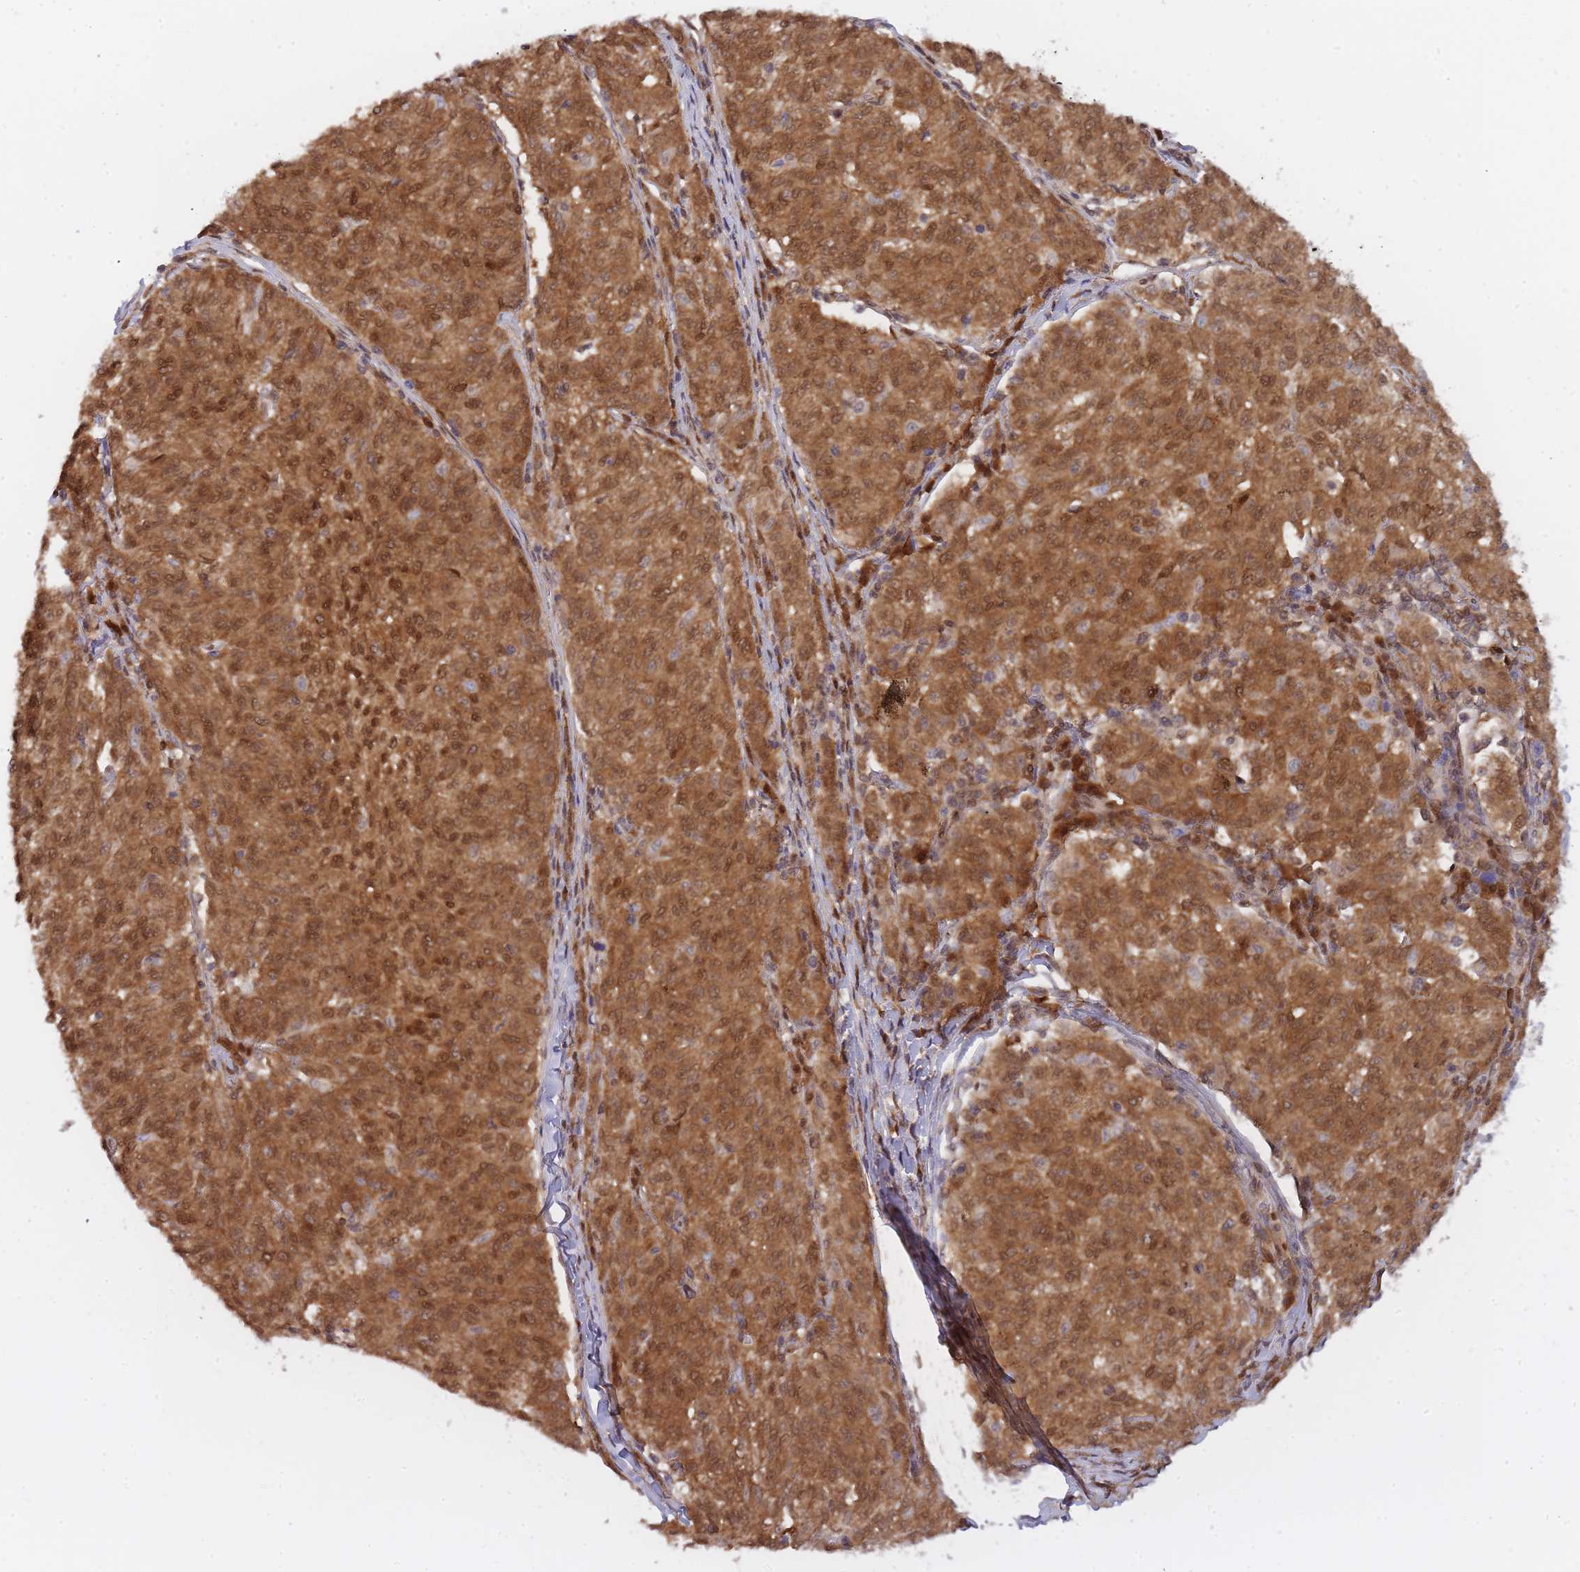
{"staining": {"intensity": "moderate", "quantity": ">75%", "location": "cytoplasmic/membranous,nuclear"}, "tissue": "melanoma", "cell_type": "Tumor cells", "image_type": "cancer", "snomed": [{"axis": "morphology", "description": "Malignant melanoma, NOS"}, {"axis": "topography", "description": "Skin"}], "caption": "IHC histopathology image of melanoma stained for a protein (brown), which displays medium levels of moderate cytoplasmic/membranous and nuclear staining in about >75% of tumor cells.", "gene": "NSFL1C", "patient": {"sex": "female", "age": 72}}